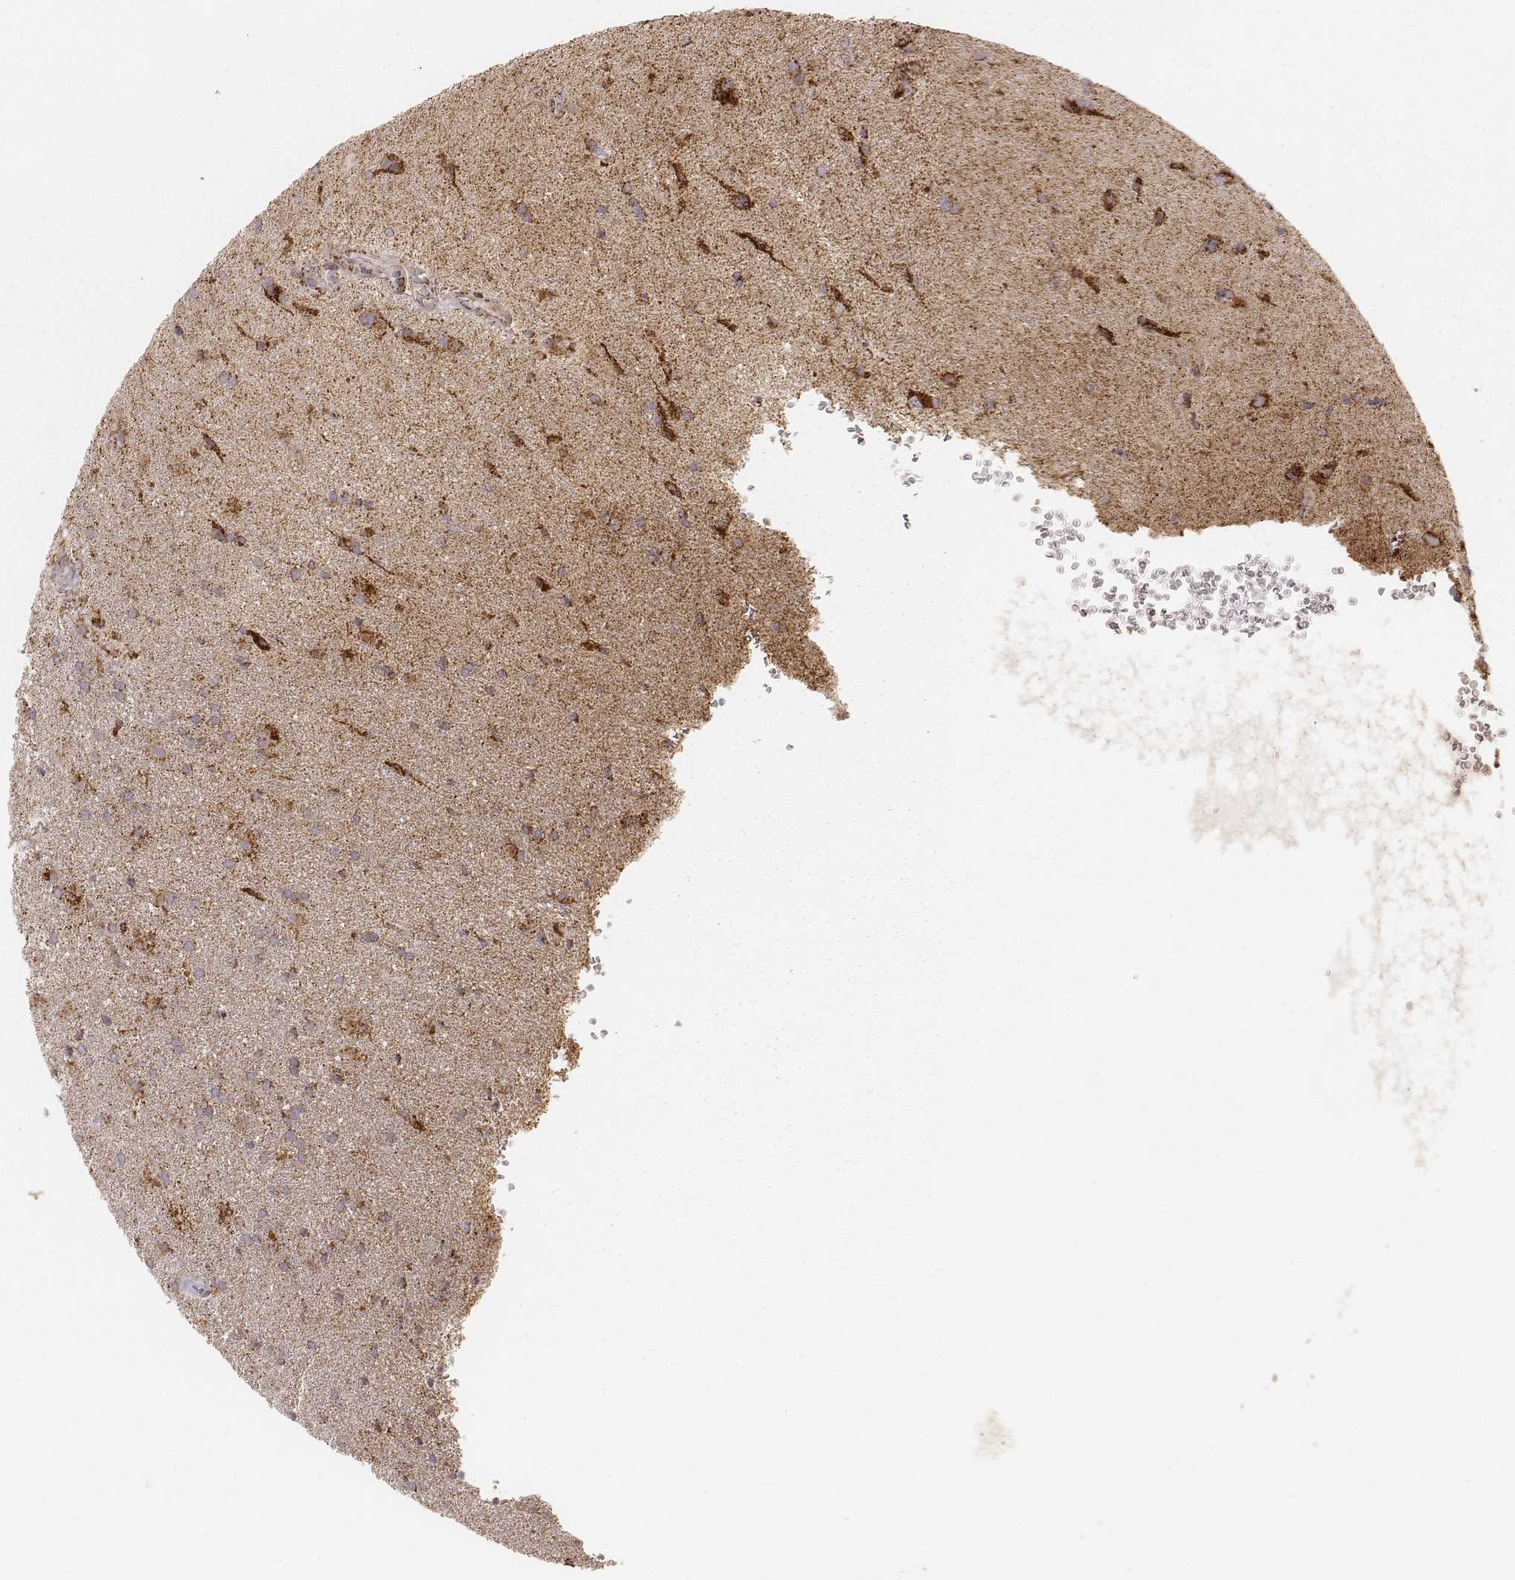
{"staining": {"intensity": "strong", "quantity": ">75%", "location": "cytoplasmic/membranous"}, "tissue": "glioma", "cell_type": "Tumor cells", "image_type": "cancer", "snomed": [{"axis": "morphology", "description": "Glioma, malignant, Low grade"}, {"axis": "topography", "description": "Brain"}], "caption": "A high-resolution image shows IHC staining of malignant low-grade glioma, which reveals strong cytoplasmic/membranous positivity in approximately >75% of tumor cells.", "gene": "CS", "patient": {"sex": "male", "age": 58}}